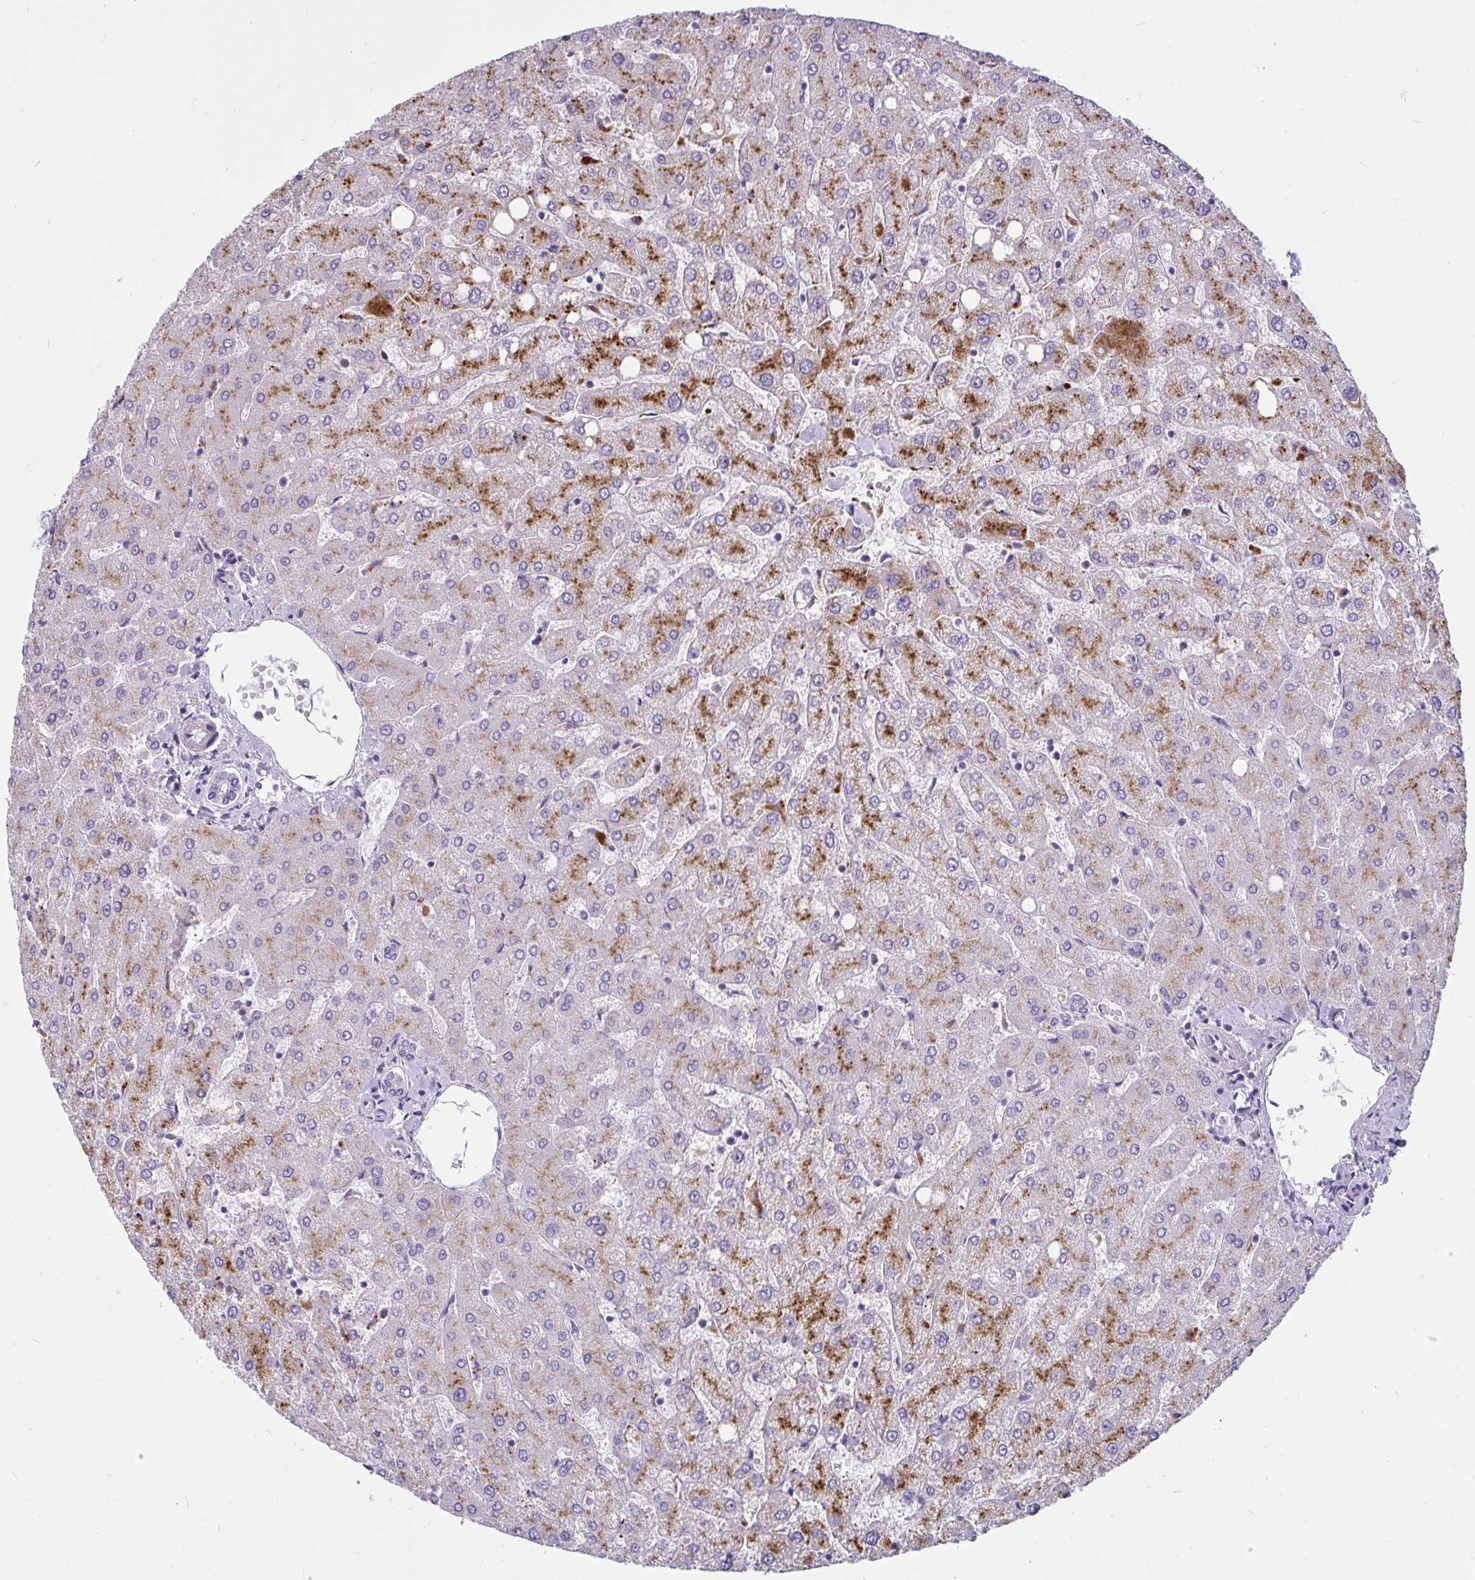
{"staining": {"intensity": "negative", "quantity": "none", "location": "none"}, "tissue": "liver", "cell_type": "Cholangiocytes", "image_type": "normal", "snomed": [{"axis": "morphology", "description": "Normal tissue, NOS"}, {"axis": "topography", "description": "Liver"}], "caption": "IHC of normal liver shows no staining in cholangiocytes.", "gene": "CTSZ", "patient": {"sex": "female", "age": 54}}